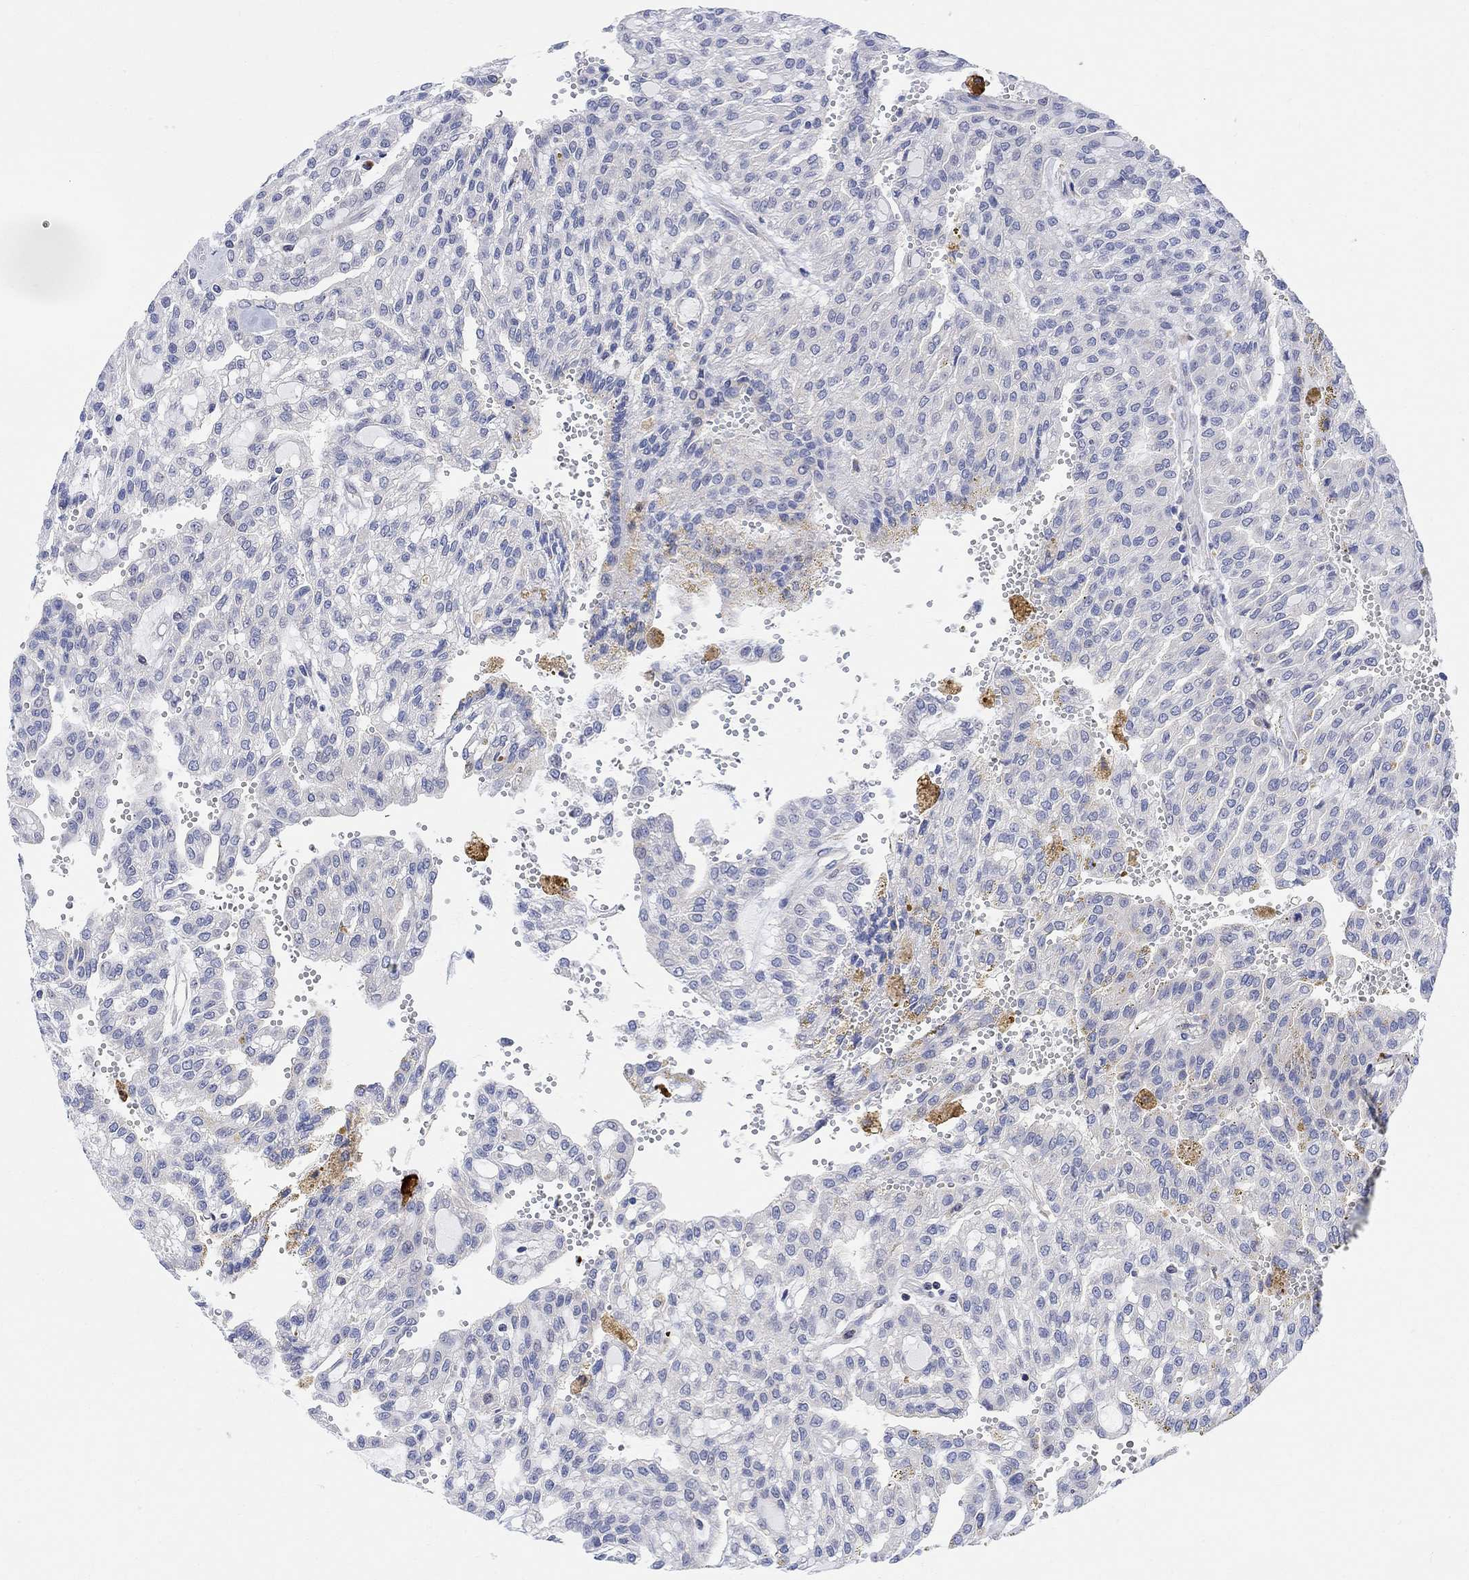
{"staining": {"intensity": "negative", "quantity": "none", "location": "none"}, "tissue": "renal cancer", "cell_type": "Tumor cells", "image_type": "cancer", "snomed": [{"axis": "morphology", "description": "Adenocarcinoma, NOS"}, {"axis": "topography", "description": "Kidney"}], "caption": "Immunohistochemistry histopathology image of neoplastic tissue: renal cancer stained with DAB (3,3'-diaminobenzidine) displays no significant protein staining in tumor cells. (Stains: DAB IHC with hematoxylin counter stain, Microscopy: brightfield microscopy at high magnification).", "gene": "ARSK", "patient": {"sex": "male", "age": 63}}